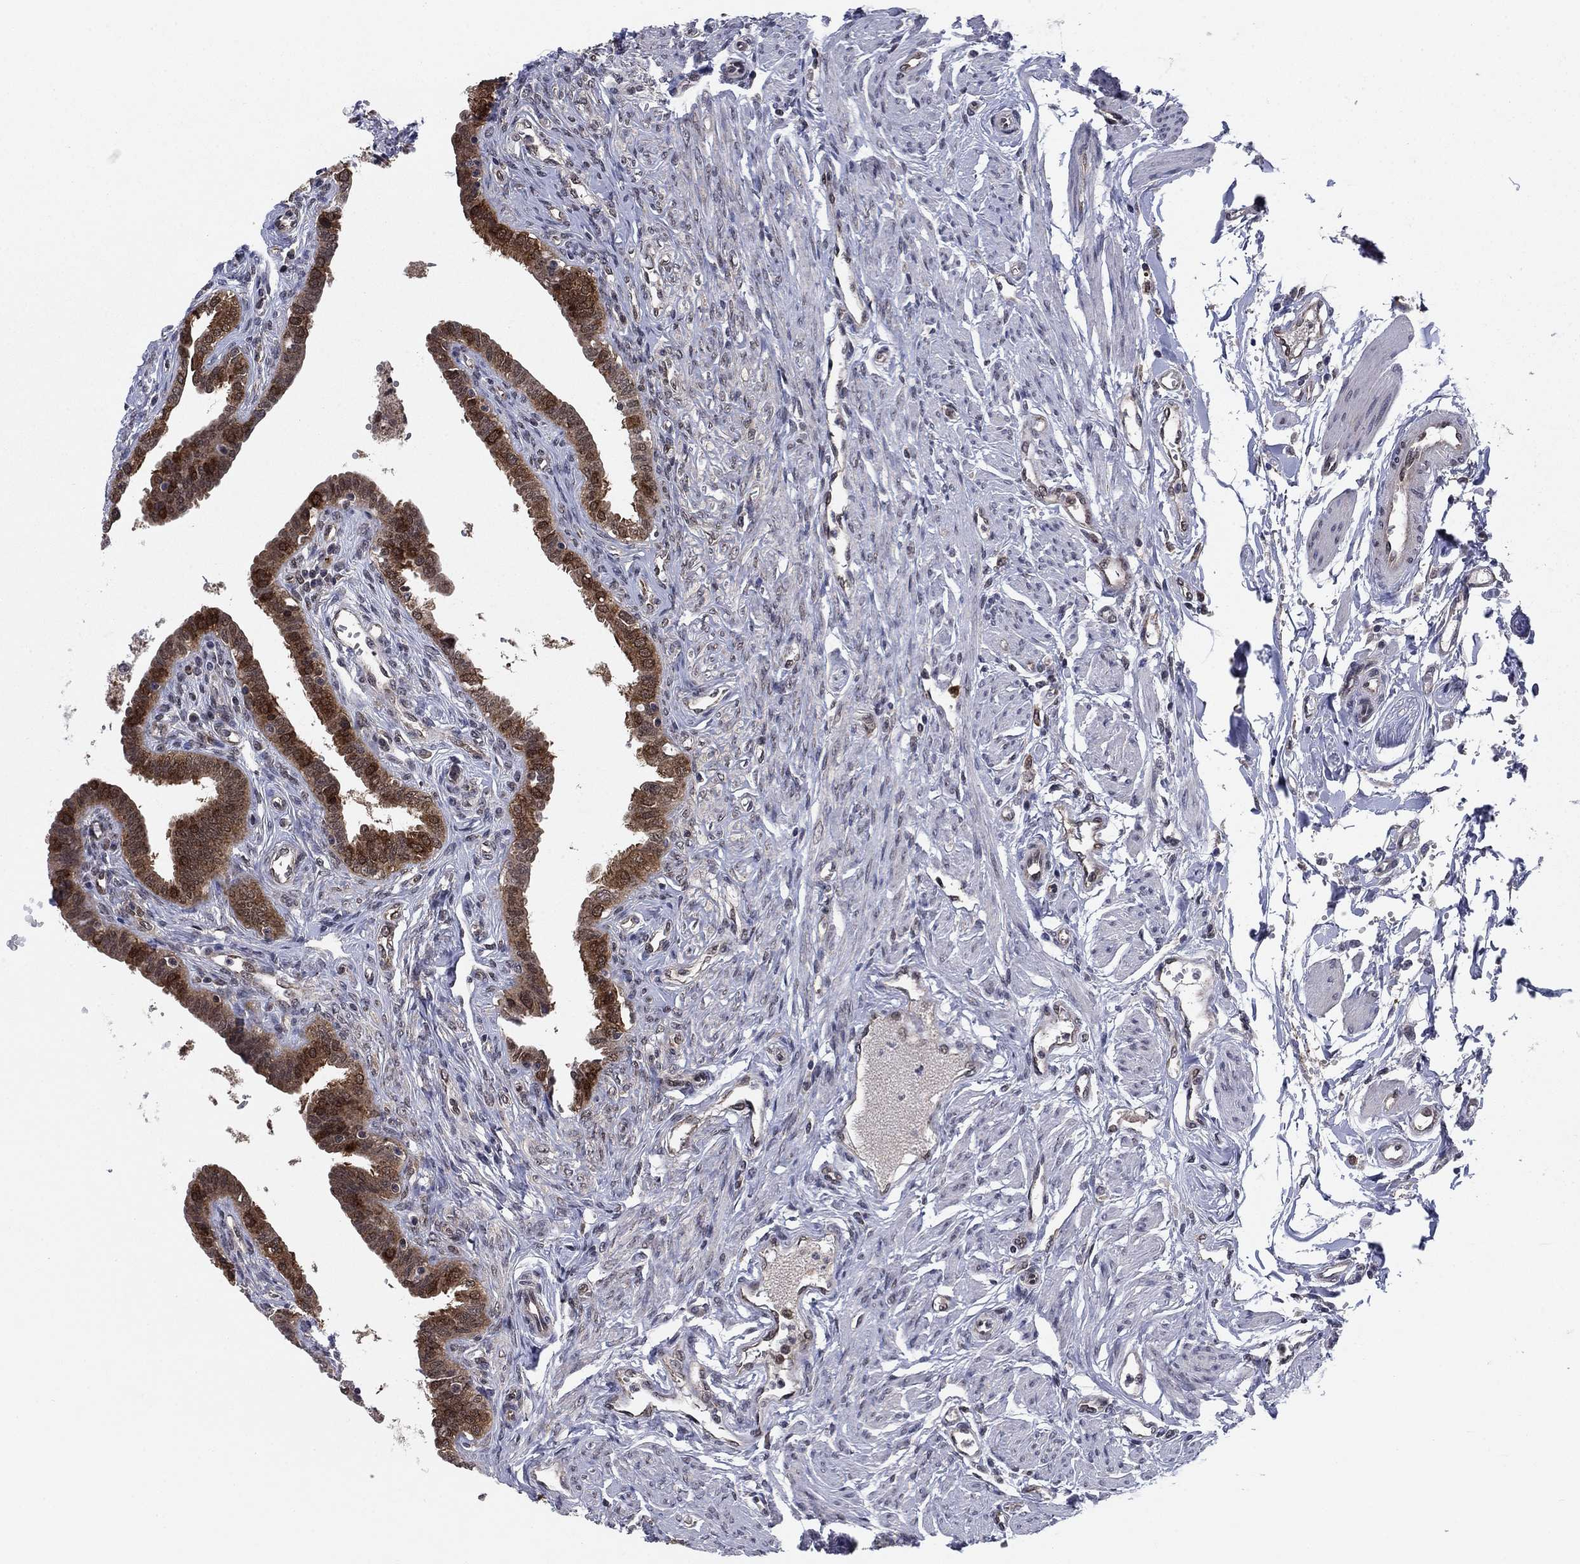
{"staining": {"intensity": "strong", "quantity": ">75%", "location": "cytoplasmic/membranous"}, "tissue": "fallopian tube", "cell_type": "Glandular cells", "image_type": "normal", "snomed": [{"axis": "morphology", "description": "Normal tissue, NOS"}, {"axis": "morphology", "description": "Carcinoma, endometroid"}, {"axis": "topography", "description": "Fallopian tube"}, {"axis": "topography", "description": "Ovary"}], "caption": "Protein staining demonstrates strong cytoplasmic/membranous staining in approximately >75% of glandular cells in benign fallopian tube. (DAB (3,3'-diaminobenzidine) IHC, brown staining for protein, blue staining for nuclei).", "gene": "DNAJA1", "patient": {"sex": "female", "age": 42}}